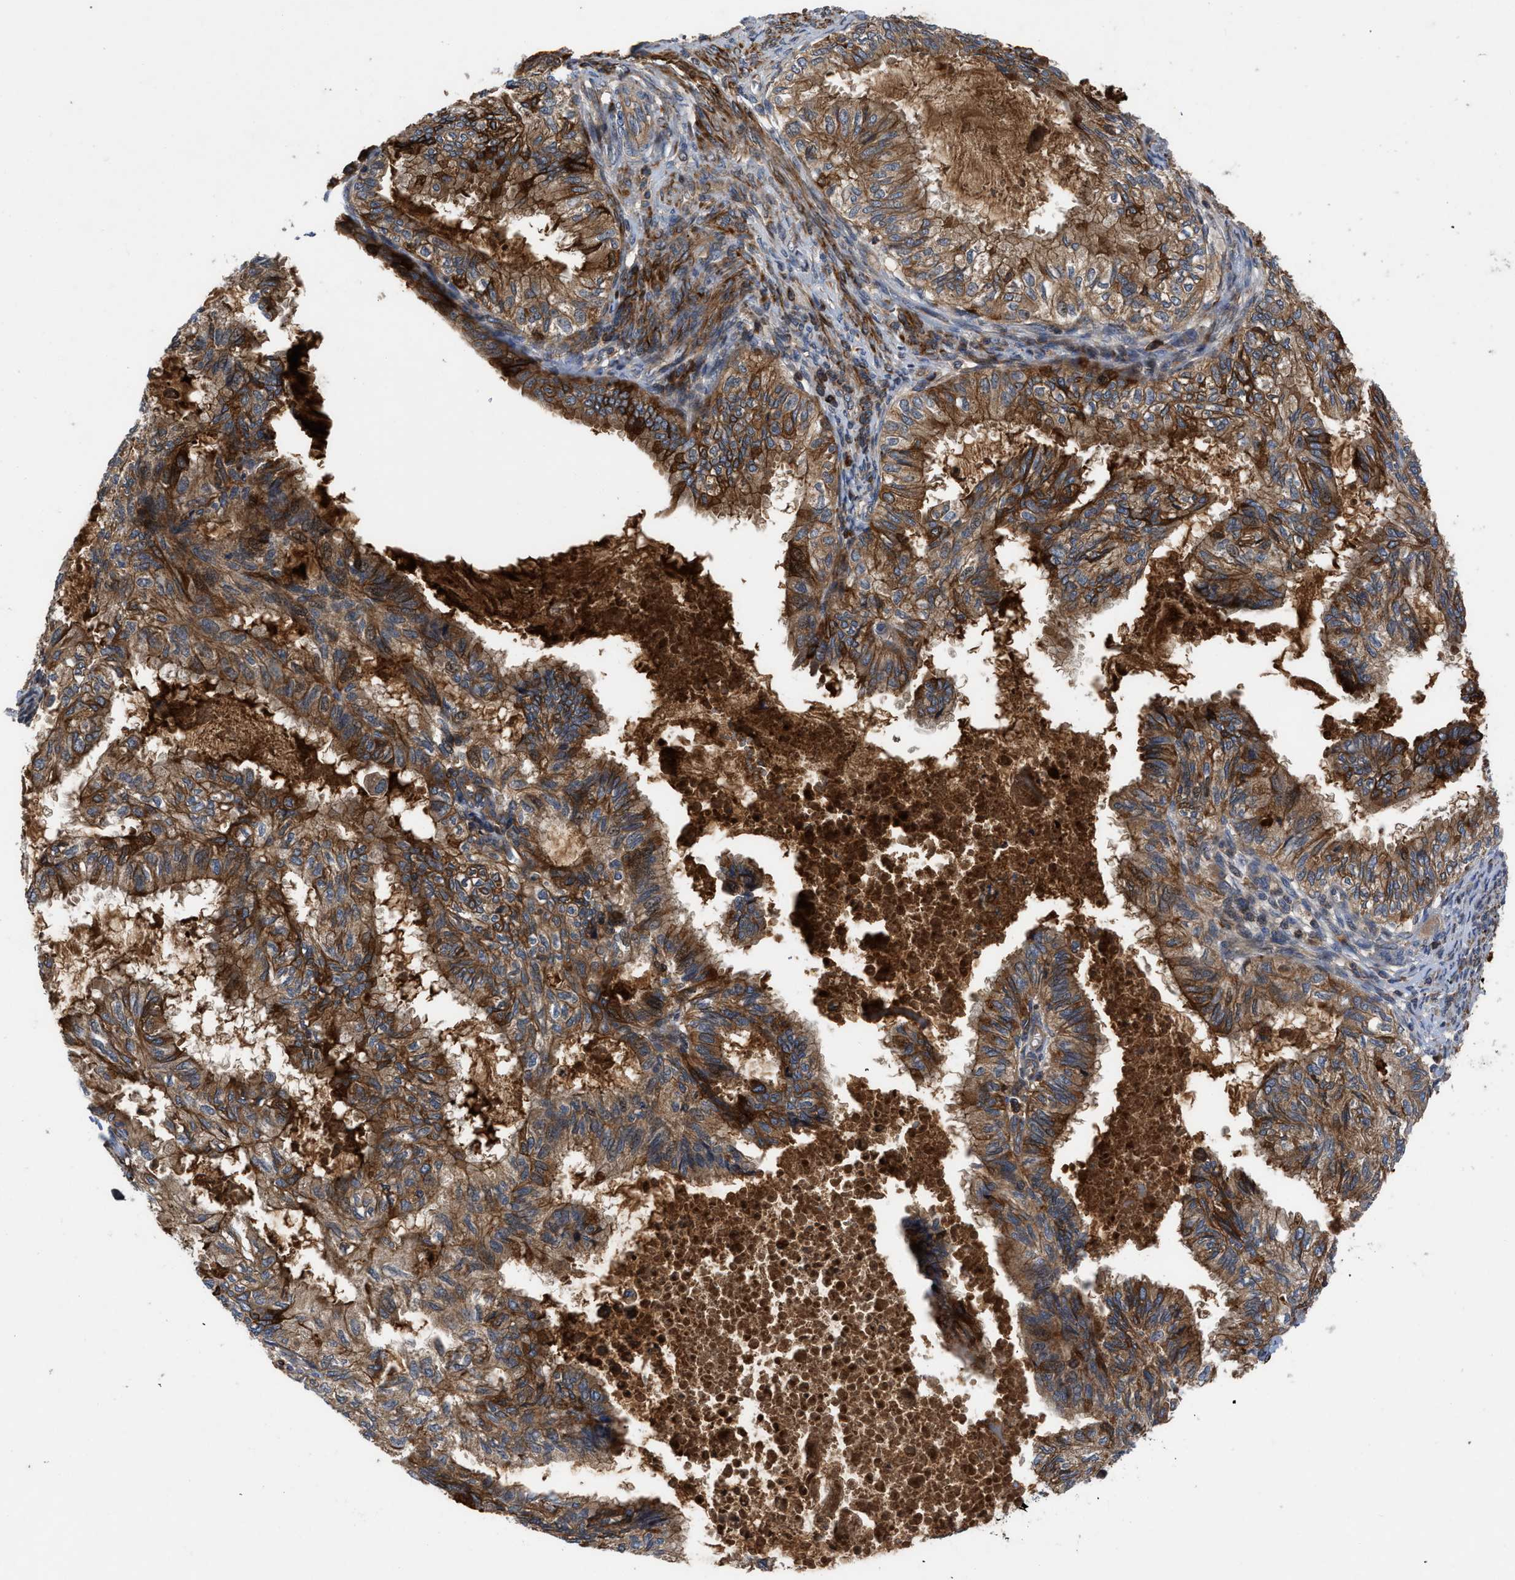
{"staining": {"intensity": "moderate", "quantity": ">75%", "location": "cytoplasmic/membranous"}, "tissue": "cervical cancer", "cell_type": "Tumor cells", "image_type": "cancer", "snomed": [{"axis": "morphology", "description": "Normal tissue, NOS"}, {"axis": "morphology", "description": "Adenocarcinoma, NOS"}, {"axis": "topography", "description": "Cervix"}, {"axis": "topography", "description": "Endometrium"}], "caption": "Immunohistochemical staining of cervical cancer (adenocarcinoma) demonstrates medium levels of moderate cytoplasmic/membranous staining in about >75% of tumor cells.", "gene": "CNNM3", "patient": {"sex": "female", "age": 86}}